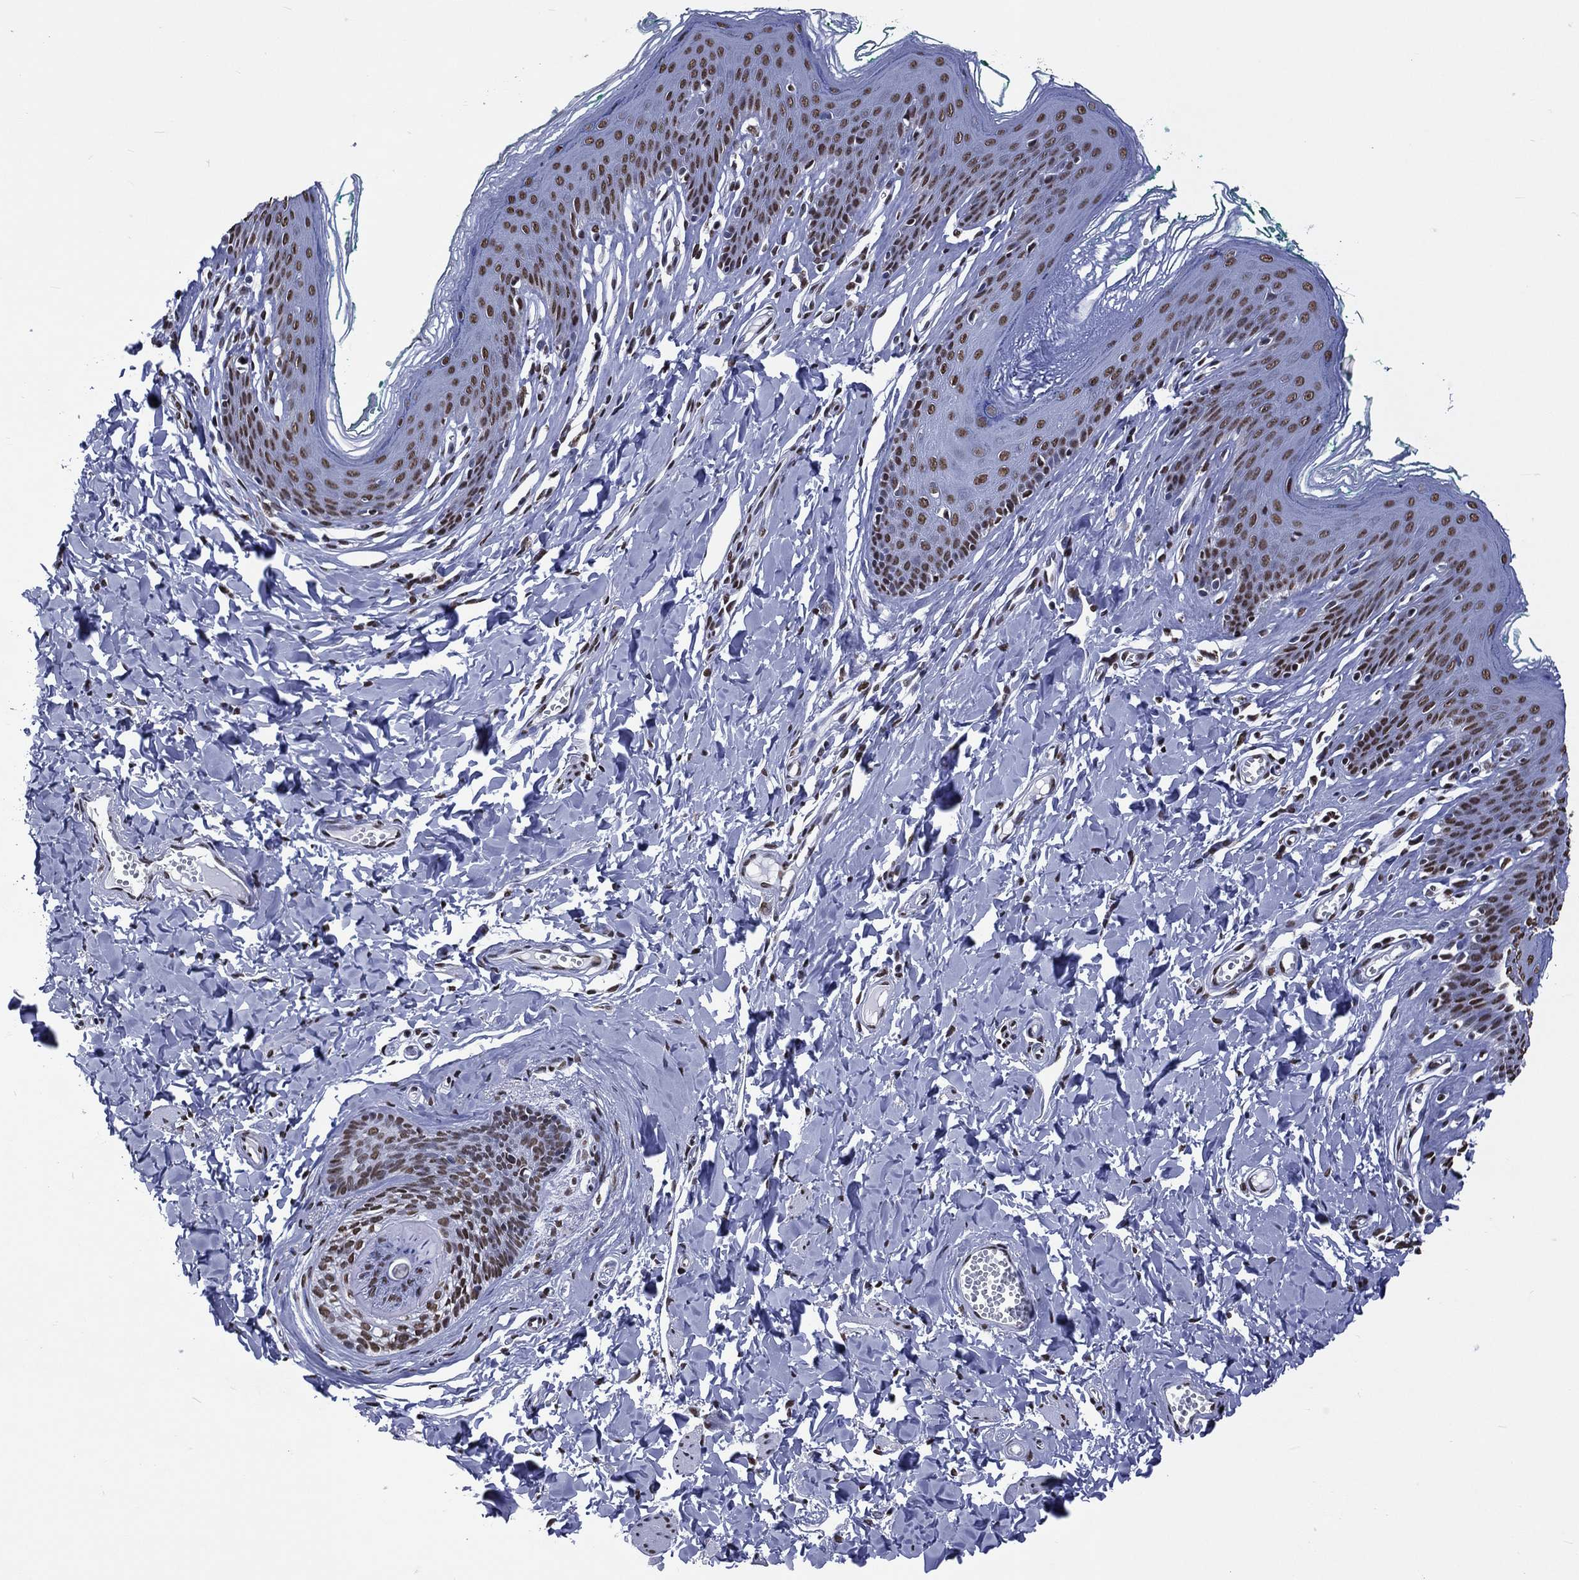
{"staining": {"intensity": "strong", "quantity": ">75%", "location": "nuclear"}, "tissue": "skin", "cell_type": "Epidermal cells", "image_type": "normal", "snomed": [{"axis": "morphology", "description": "Normal tissue, NOS"}, {"axis": "topography", "description": "Vulva"}], "caption": "Epidermal cells display high levels of strong nuclear staining in about >75% of cells in benign human skin. (Stains: DAB (3,3'-diaminobenzidine) in brown, nuclei in blue, Microscopy: brightfield microscopy at high magnification).", "gene": "RETREG2", "patient": {"sex": "female", "age": 66}}